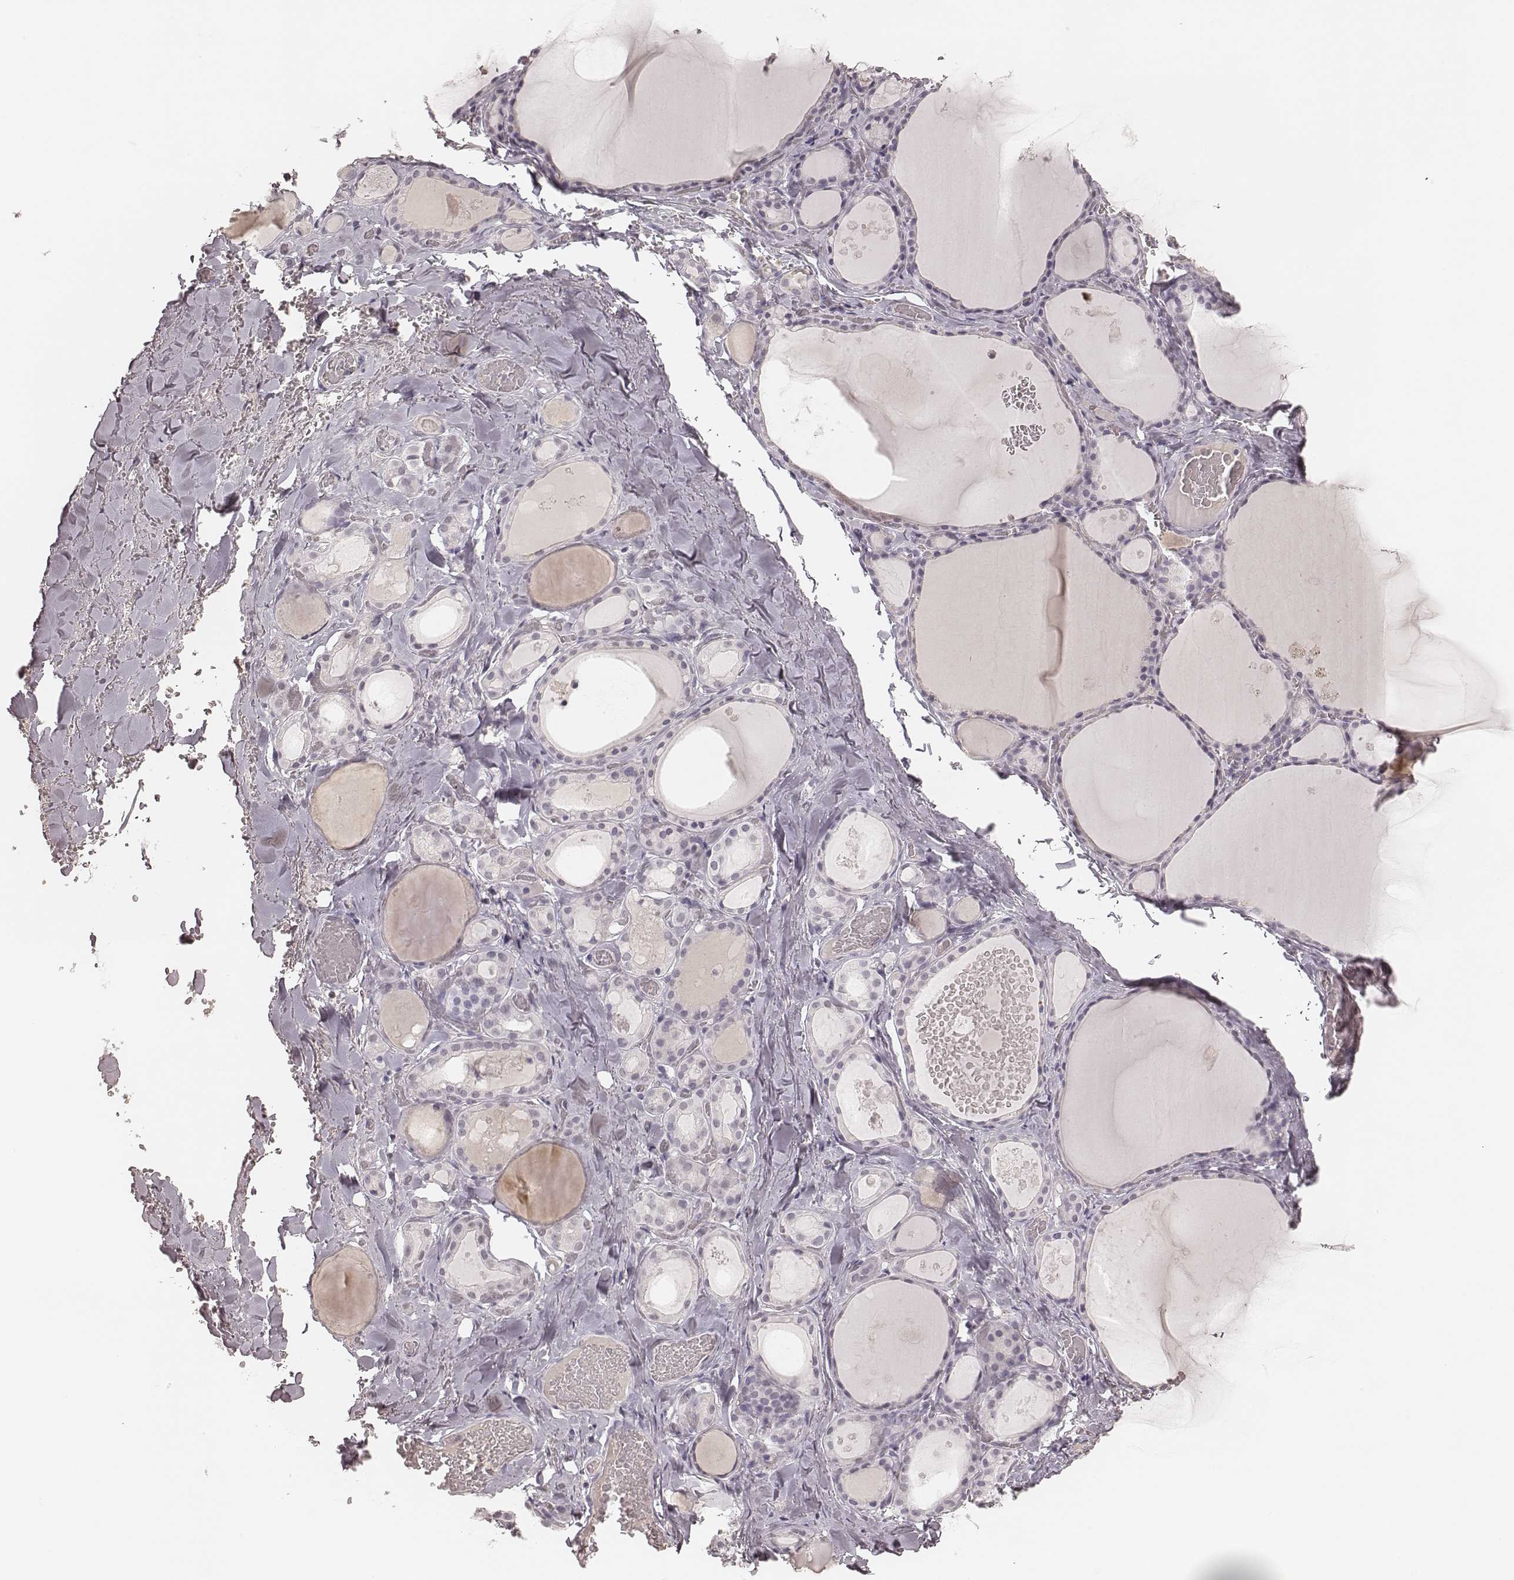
{"staining": {"intensity": "negative", "quantity": "none", "location": "none"}, "tissue": "thyroid gland", "cell_type": "Glandular cells", "image_type": "normal", "snomed": [{"axis": "morphology", "description": "Normal tissue, NOS"}, {"axis": "topography", "description": "Thyroid gland"}], "caption": "Protein analysis of unremarkable thyroid gland demonstrates no significant expression in glandular cells.", "gene": "MSX1", "patient": {"sex": "male", "age": 56}}